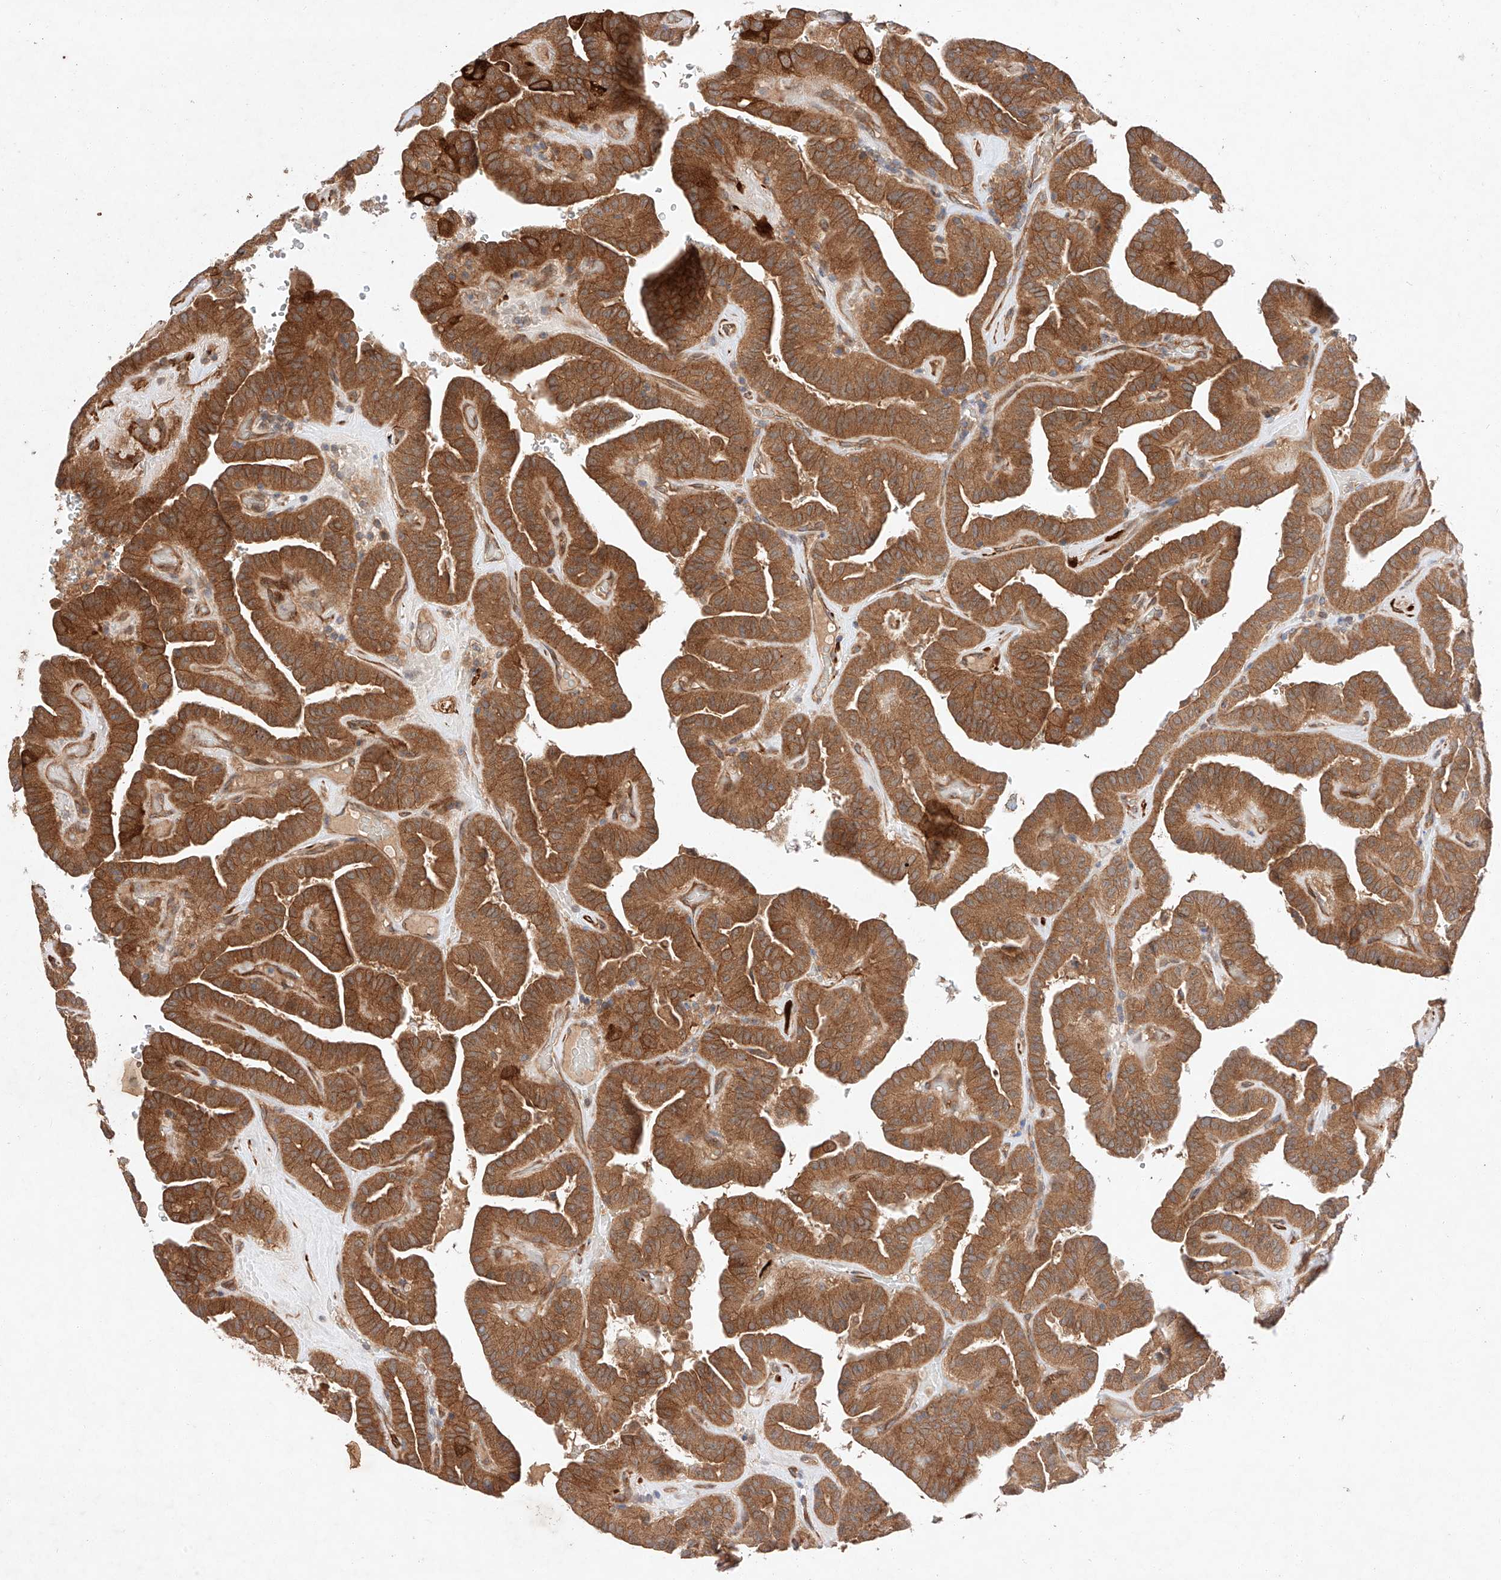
{"staining": {"intensity": "strong", "quantity": ">75%", "location": "cytoplasmic/membranous"}, "tissue": "thyroid cancer", "cell_type": "Tumor cells", "image_type": "cancer", "snomed": [{"axis": "morphology", "description": "Papillary adenocarcinoma, NOS"}, {"axis": "topography", "description": "Thyroid gland"}], "caption": "IHC histopathology image of papillary adenocarcinoma (thyroid) stained for a protein (brown), which shows high levels of strong cytoplasmic/membranous expression in about >75% of tumor cells.", "gene": "RAB23", "patient": {"sex": "male", "age": 77}}